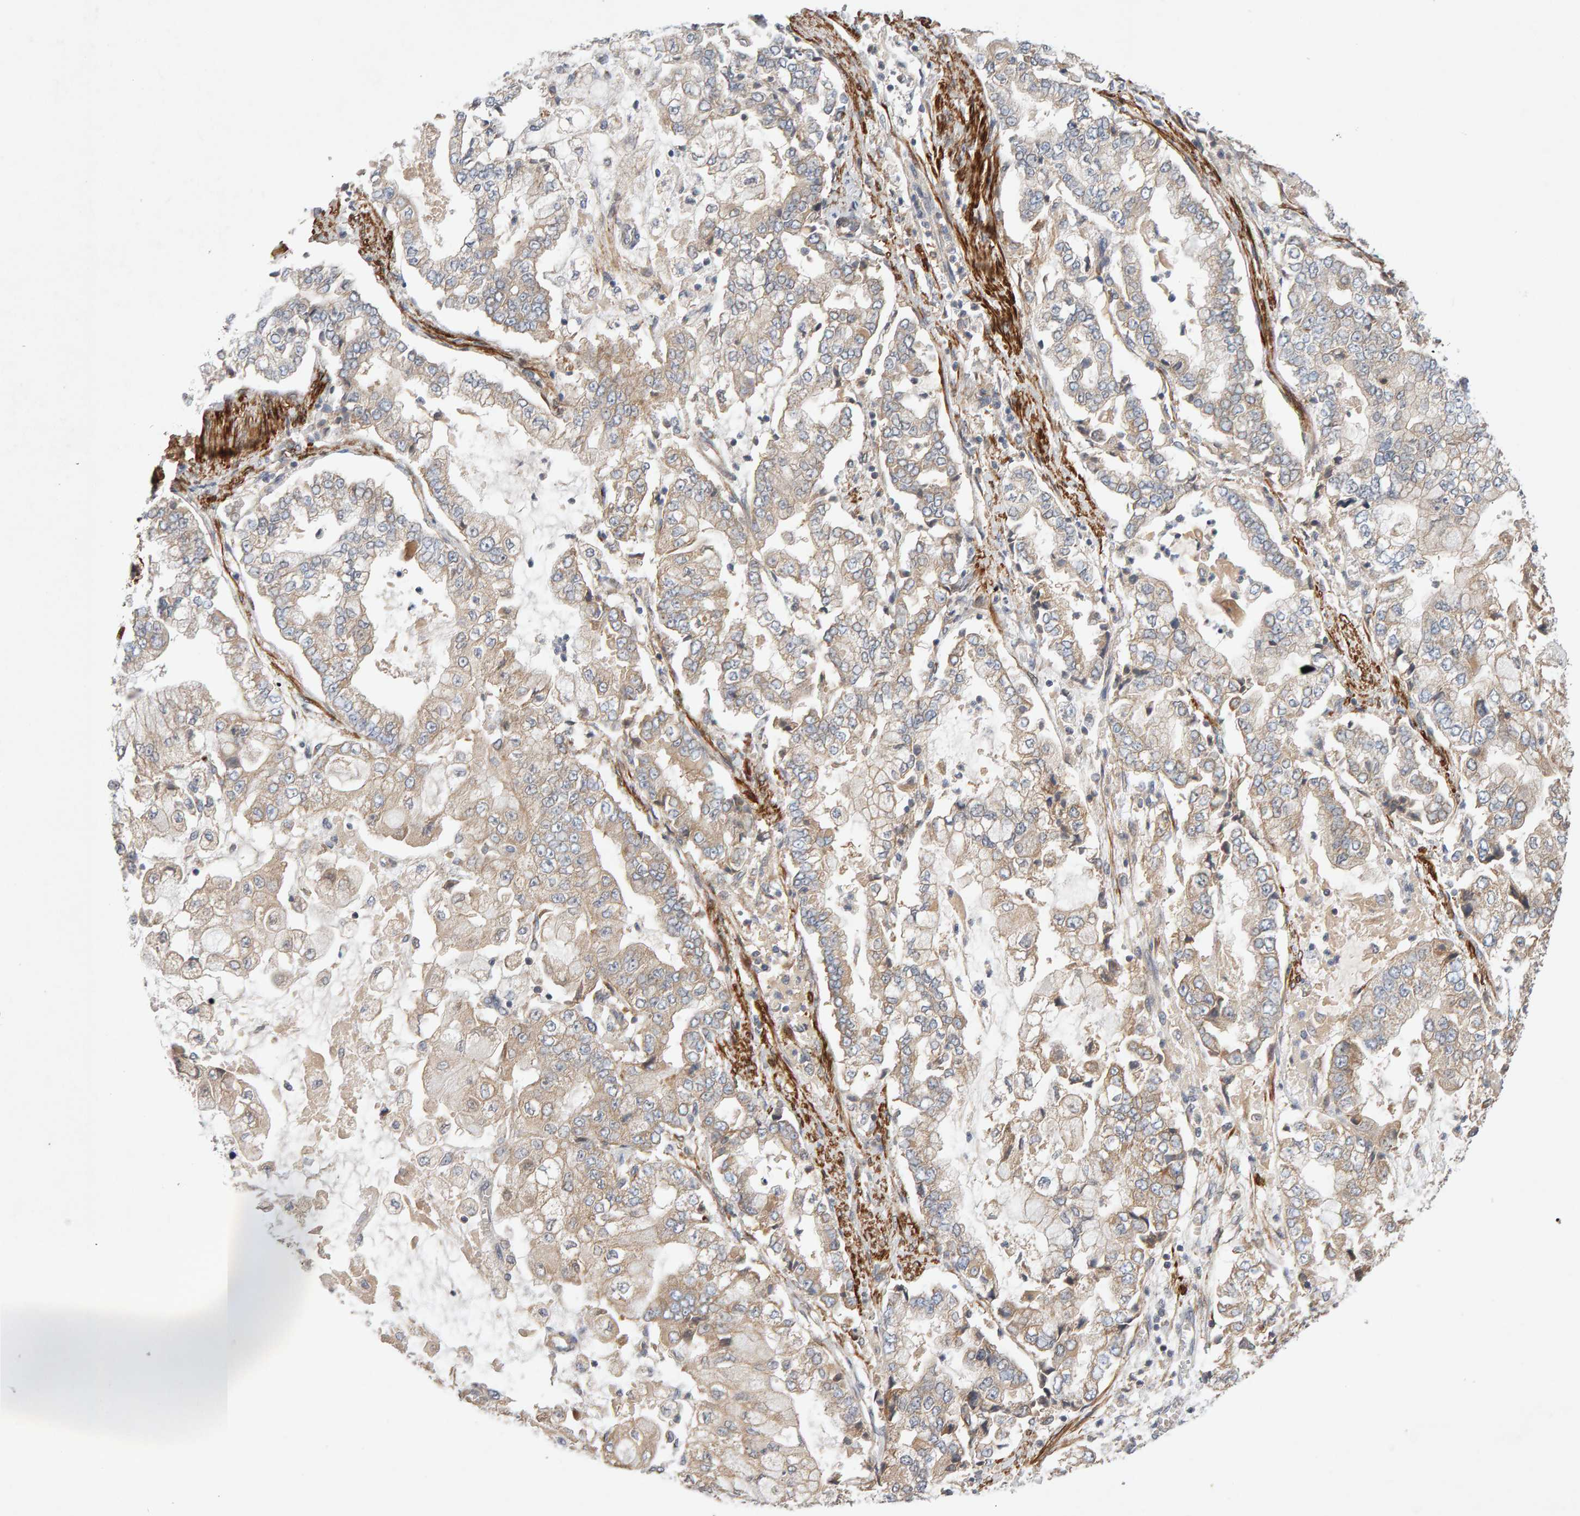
{"staining": {"intensity": "weak", "quantity": ">75%", "location": "cytoplasmic/membranous"}, "tissue": "stomach cancer", "cell_type": "Tumor cells", "image_type": "cancer", "snomed": [{"axis": "morphology", "description": "Adenocarcinoma, NOS"}, {"axis": "topography", "description": "Stomach"}], "caption": "Stomach cancer was stained to show a protein in brown. There is low levels of weak cytoplasmic/membranous staining in about >75% of tumor cells. The protein of interest is shown in brown color, while the nuclei are stained blue.", "gene": "RNF19A", "patient": {"sex": "male", "age": 76}}